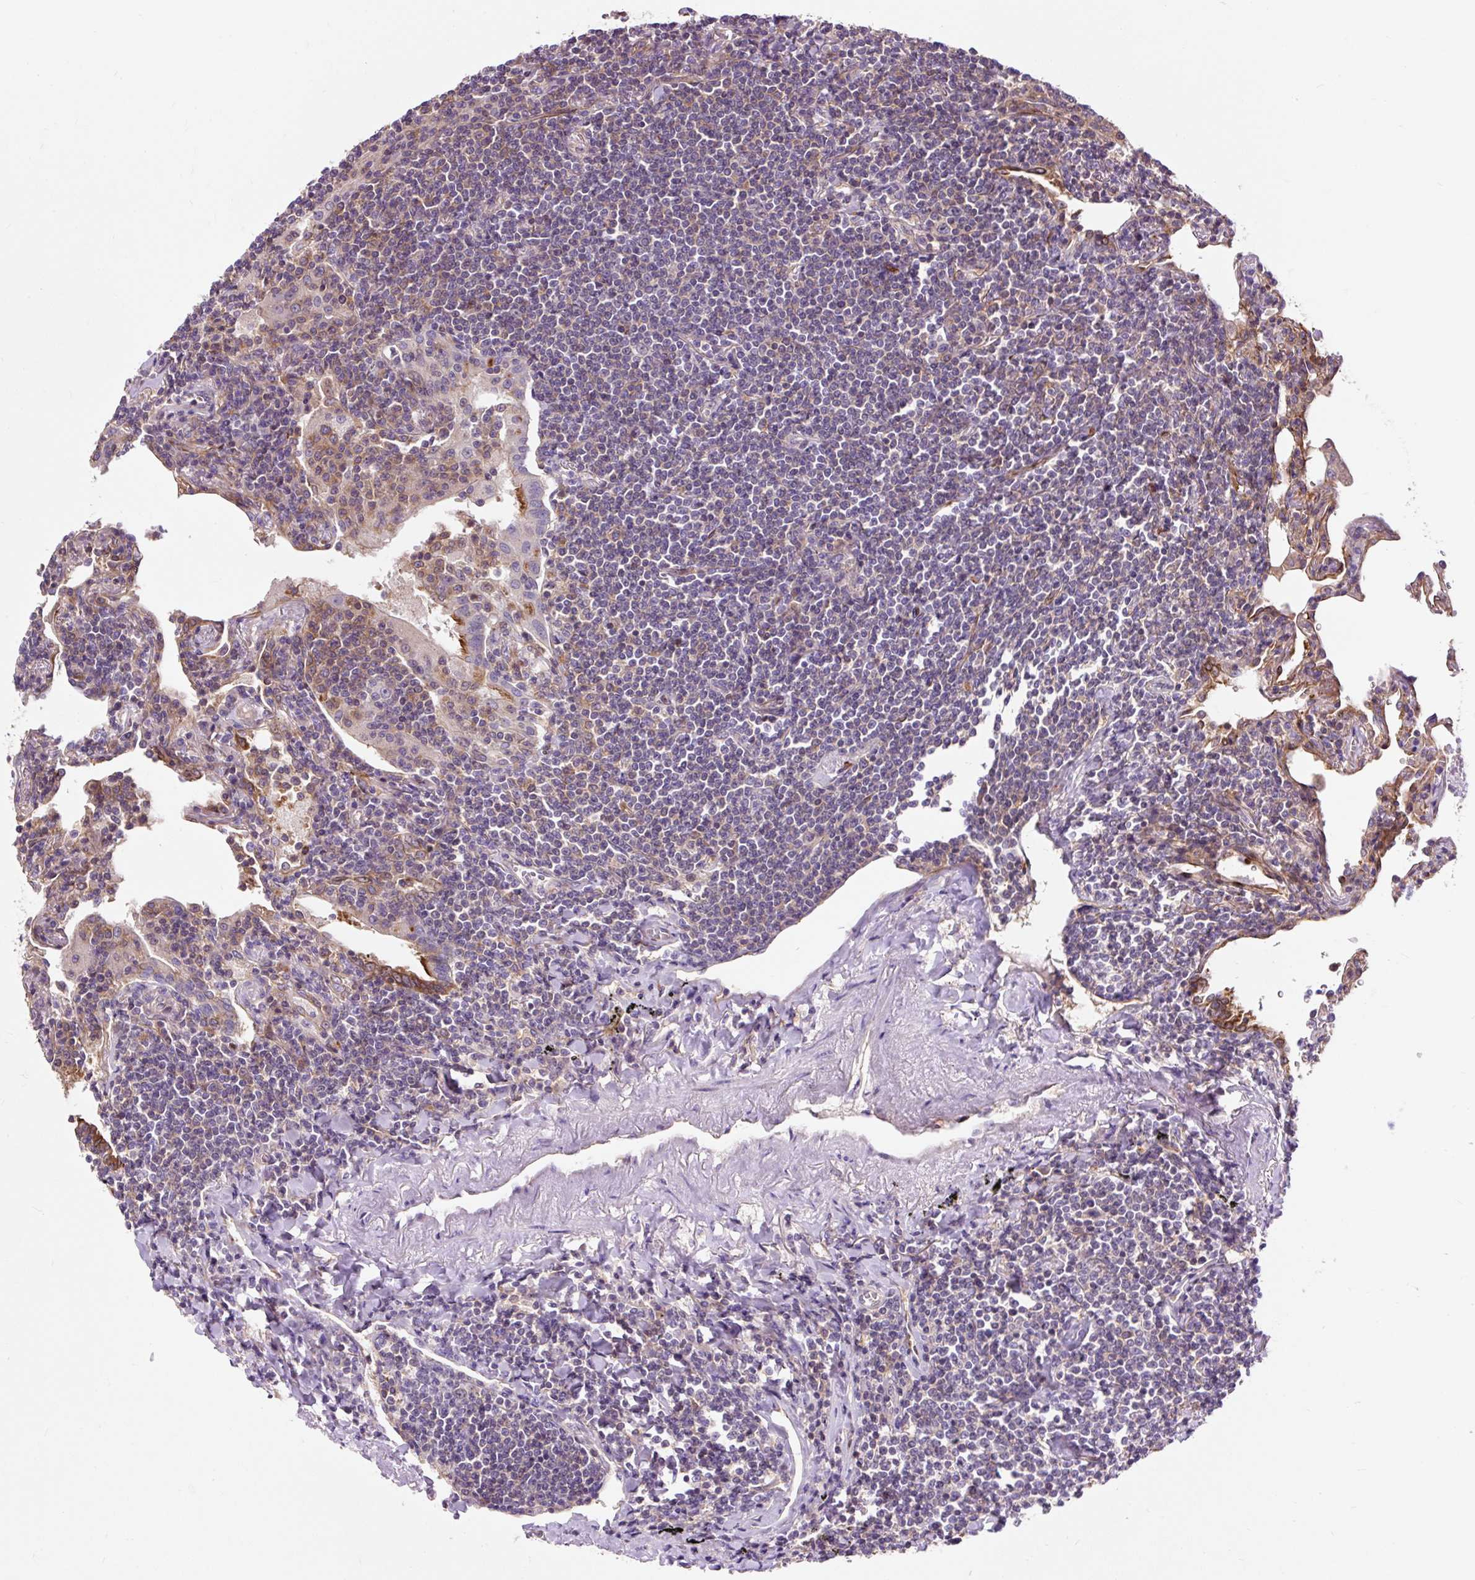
{"staining": {"intensity": "negative", "quantity": "none", "location": "none"}, "tissue": "lymphoma", "cell_type": "Tumor cells", "image_type": "cancer", "snomed": [{"axis": "morphology", "description": "Malignant lymphoma, non-Hodgkin's type, Low grade"}, {"axis": "topography", "description": "Lung"}], "caption": "Tumor cells show no significant protein positivity in lymphoma.", "gene": "PCDHGB3", "patient": {"sex": "female", "age": 71}}